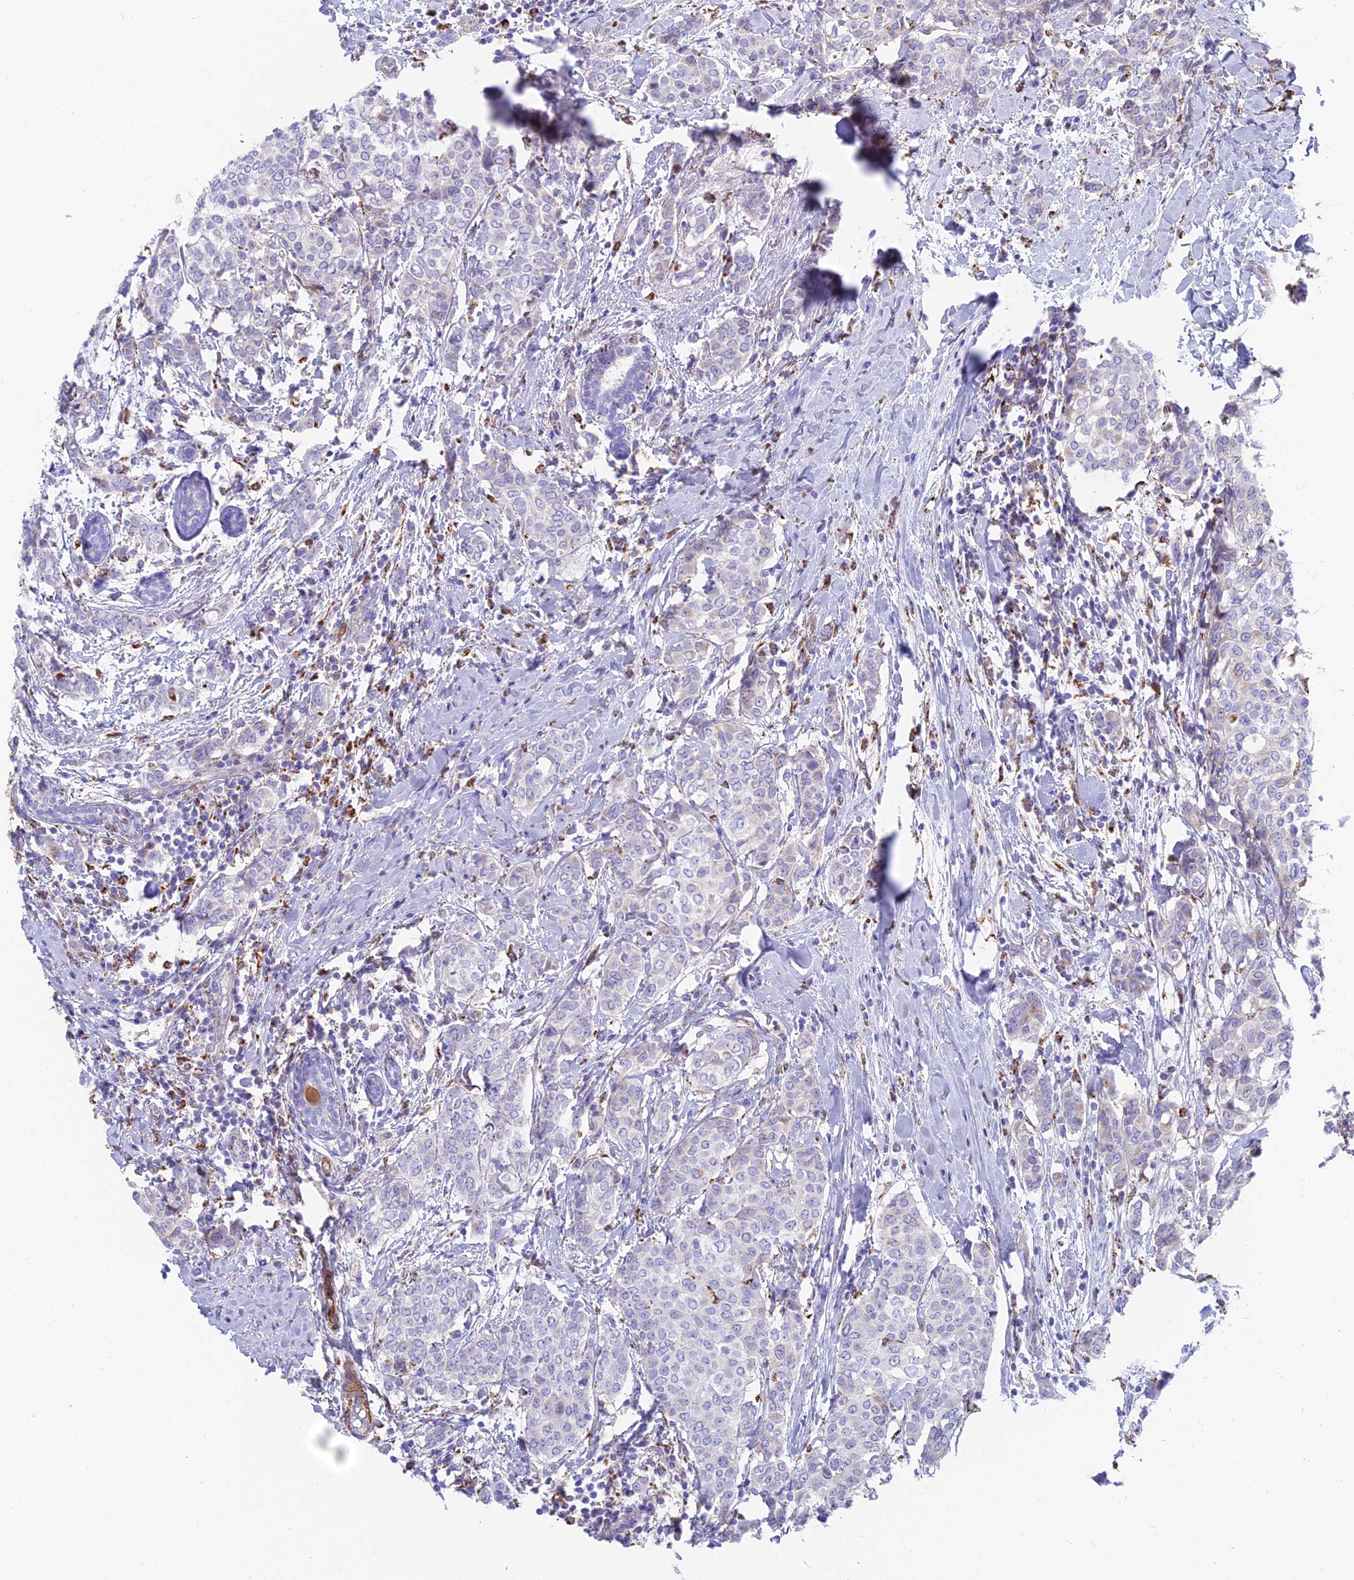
{"staining": {"intensity": "weak", "quantity": "<25%", "location": "cytoplasmic/membranous"}, "tissue": "breast cancer", "cell_type": "Tumor cells", "image_type": "cancer", "snomed": [{"axis": "morphology", "description": "Lobular carcinoma"}, {"axis": "topography", "description": "Breast"}], "caption": "IHC micrograph of neoplastic tissue: breast cancer (lobular carcinoma) stained with DAB (3,3'-diaminobenzidine) displays no significant protein expression in tumor cells.", "gene": "TIGD6", "patient": {"sex": "female", "age": 51}}